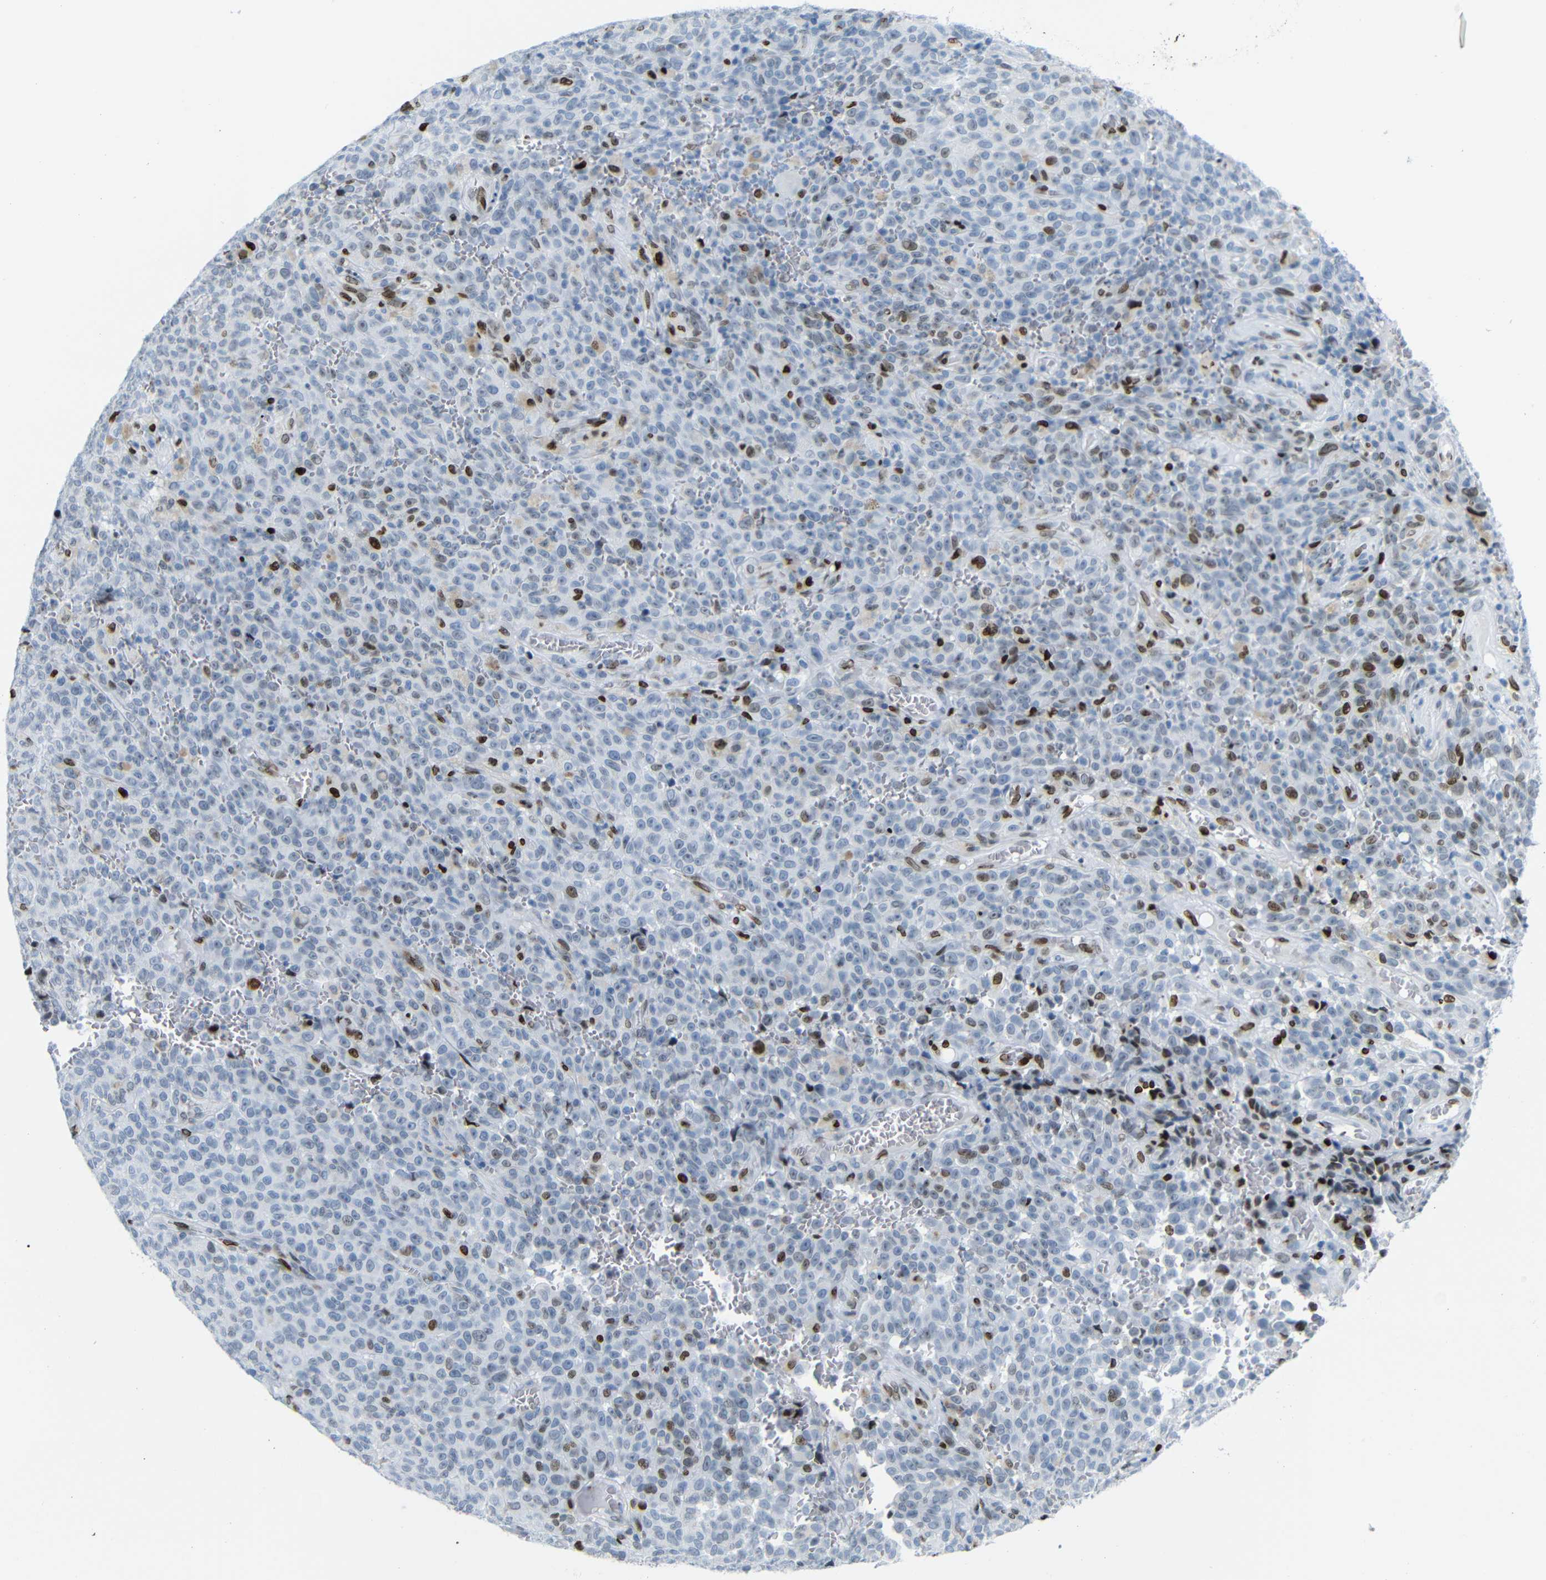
{"staining": {"intensity": "strong", "quantity": "25%-75%", "location": "nuclear"}, "tissue": "melanoma", "cell_type": "Tumor cells", "image_type": "cancer", "snomed": [{"axis": "morphology", "description": "Malignant melanoma, NOS"}, {"axis": "topography", "description": "Skin"}], "caption": "A brown stain labels strong nuclear staining of a protein in human malignant melanoma tumor cells.", "gene": "NPIPB15", "patient": {"sex": "female", "age": 82}}